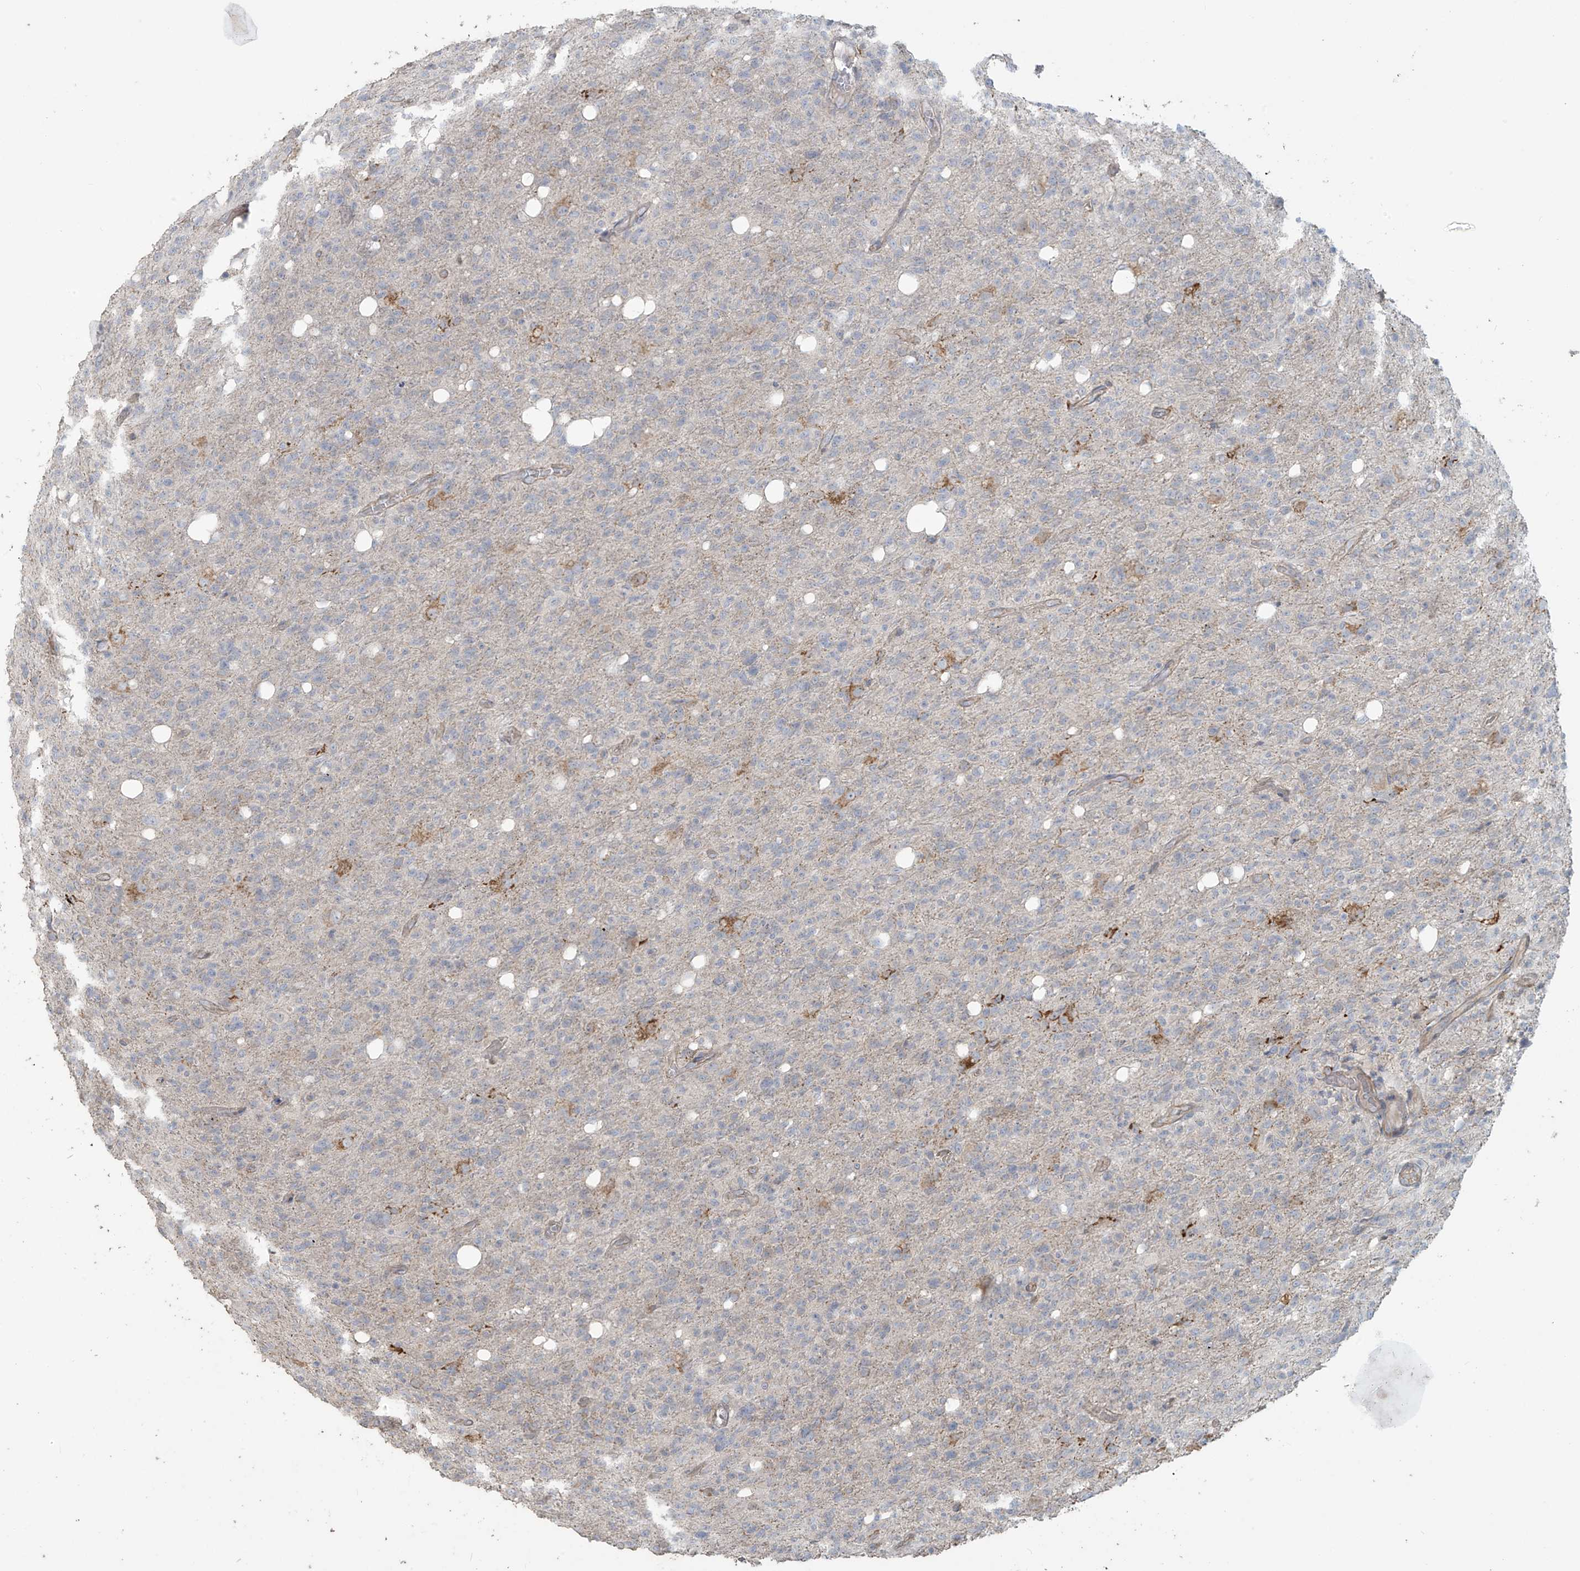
{"staining": {"intensity": "negative", "quantity": "none", "location": "none"}, "tissue": "glioma", "cell_type": "Tumor cells", "image_type": "cancer", "snomed": [{"axis": "morphology", "description": "Glioma, malignant, High grade"}, {"axis": "topography", "description": "Brain"}], "caption": "Immunohistochemistry of high-grade glioma (malignant) displays no staining in tumor cells.", "gene": "MAGIX", "patient": {"sex": "female", "age": 57}}